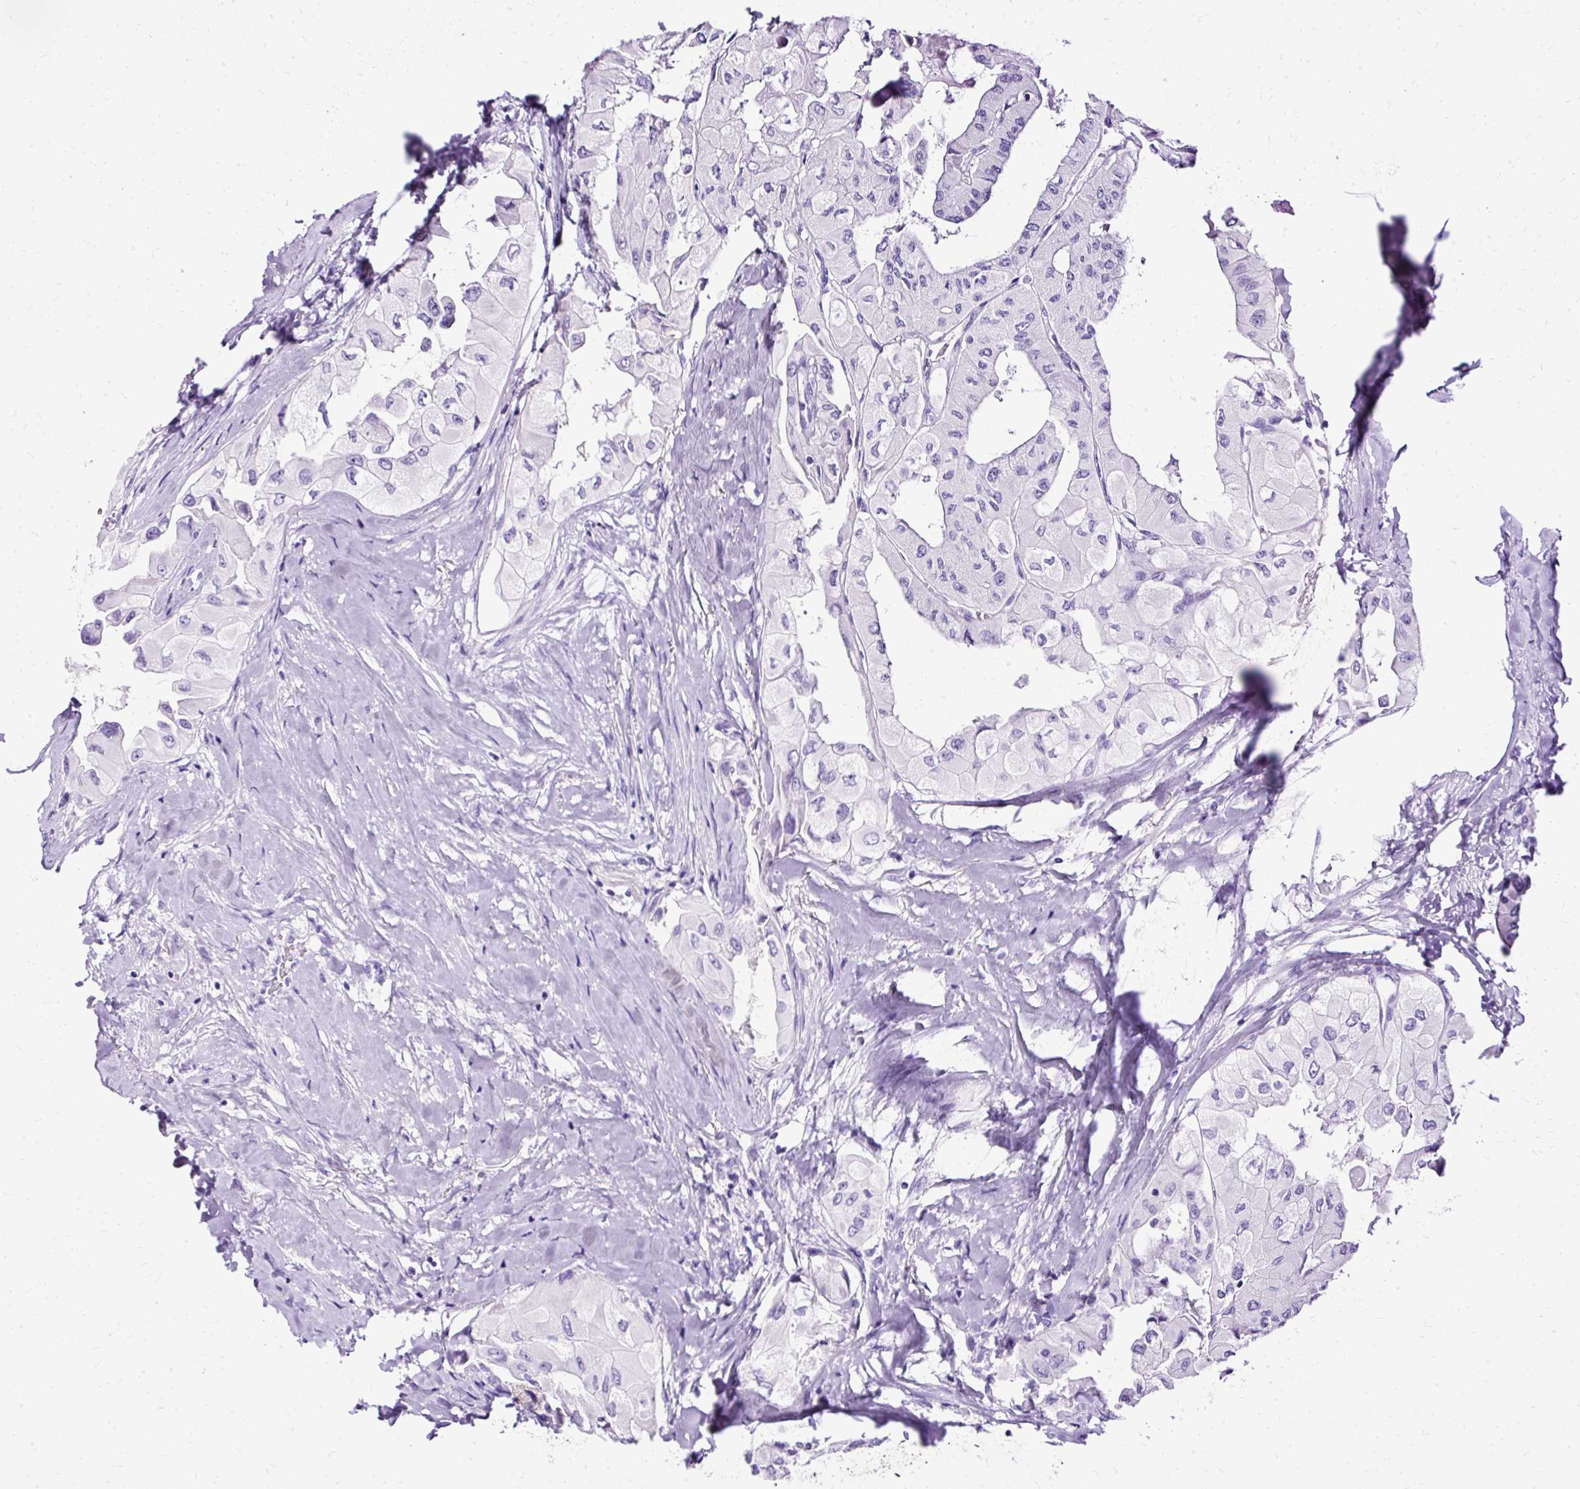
{"staining": {"intensity": "negative", "quantity": "none", "location": "none"}, "tissue": "thyroid cancer", "cell_type": "Tumor cells", "image_type": "cancer", "snomed": [{"axis": "morphology", "description": "Normal tissue, NOS"}, {"axis": "morphology", "description": "Papillary adenocarcinoma, NOS"}, {"axis": "topography", "description": "Thyroid gland"}], "caption": "Immunohistochemistry image of thyroid cancer (papillary adenocarcinoma) stained for a protein (brown), which exhibits no positivity in tumor cells.", "gene": "SLC8A2", "patient": {"sex": "female", "age": 59}}